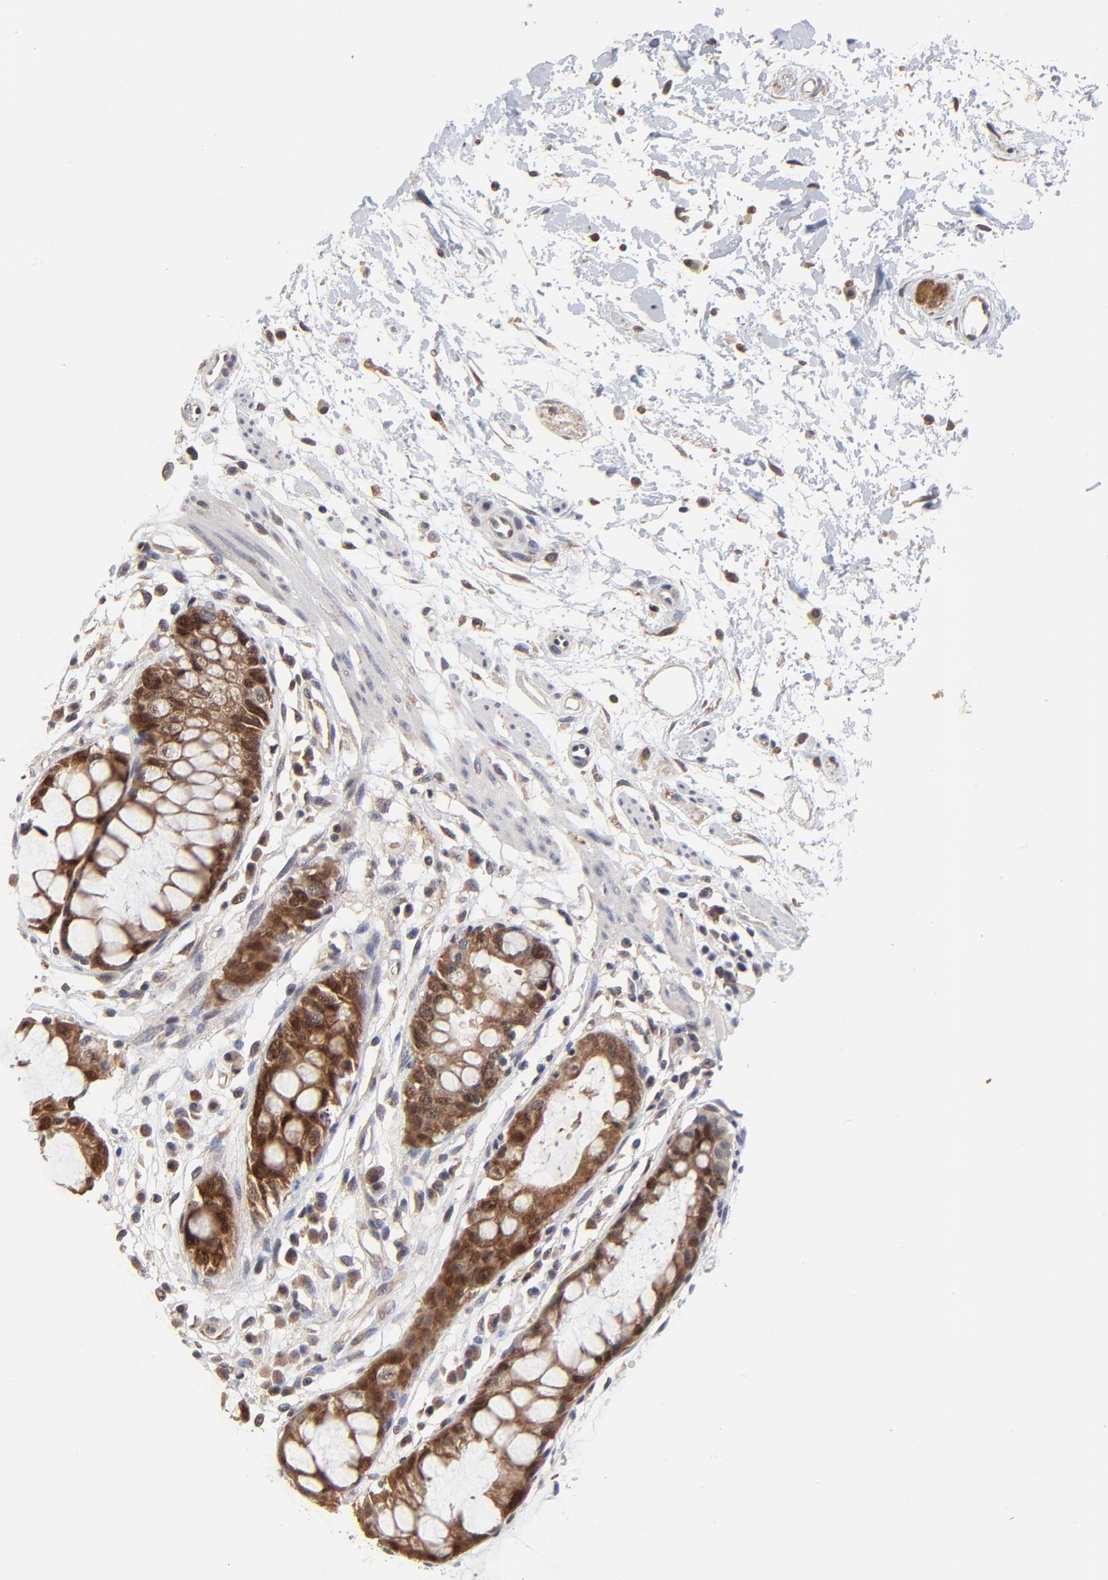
{"staining": {"intensity": "strong", "quantity": ">75%", "location": "cytoplasmic/membranous"}, "tissue": "rectum", "cell_type": "Glandular cells", "image_type": "normal", "snomed": [{"axis": "morphology", "description": "Normal tissue, NOS"}, {"axis": "morphology", "description": "Adenocarcinoma, NOS"}, {"axis": "topography", "description": "Rectum"}], "caption": "Immunohistochemical staining of normal human rectum demonstrates >75% levels of strong cytoplasmic/membranous protein expression in about >75% of glandular cells. Immunohistochemistry (ihc) stains the protein of interest in brown and the nuclei are stained blue.", "gene": "FRMD8", "patient": {"sex": "female", "age": 65}}